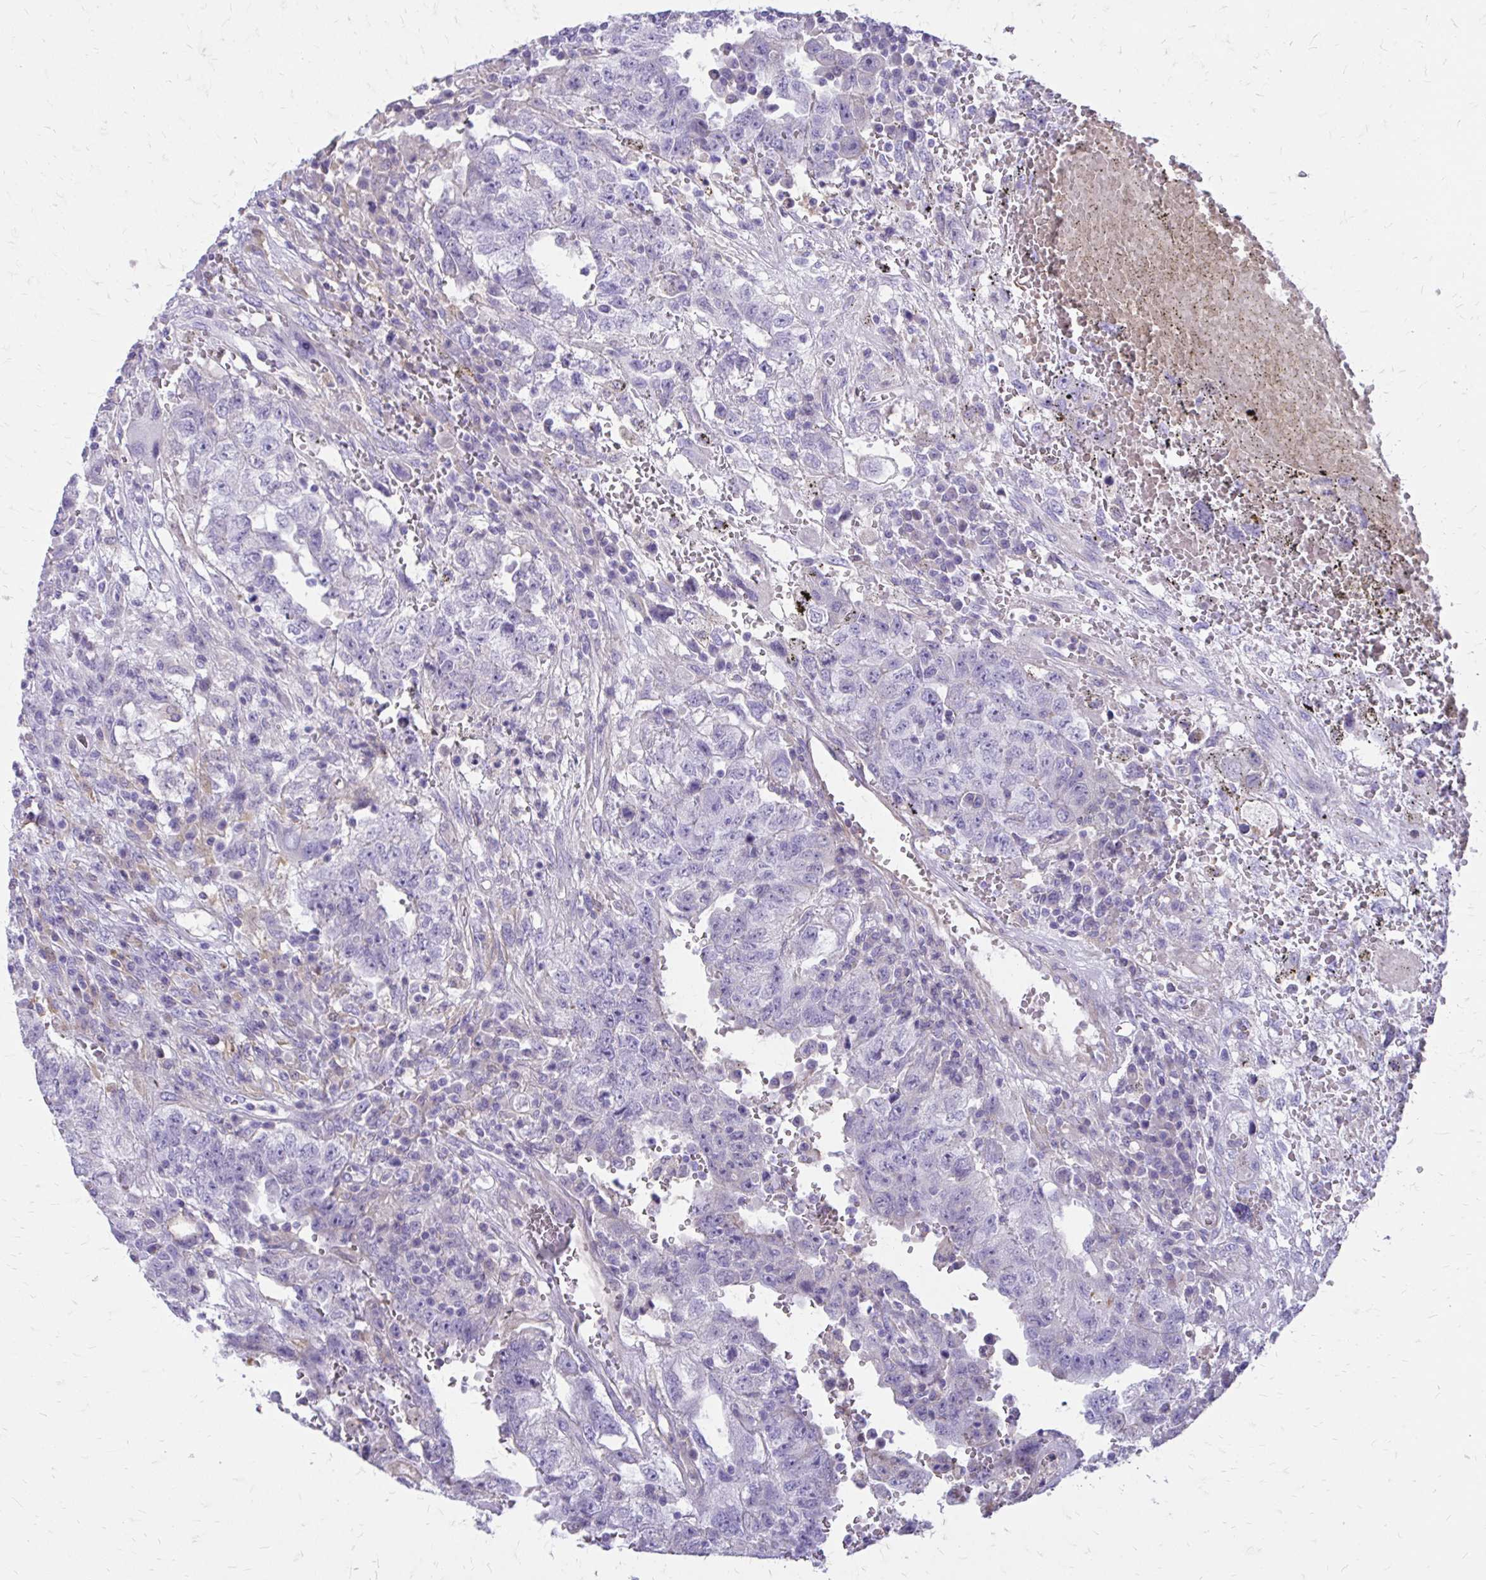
{"staining": {"intensity": "negative", "quantity": "none", "location": "none"}, "tissue": "testis cancer", "cell_type": "Tumor cells", "image_type": "cancer", "snomed": [{"axis": "morphology", "description": "Carcinoma, Embryonal, NOS"}, {"axis": "topography", "description": "Testis"}], "caption": "IHC image of neoplastic tissue: human embryonal carcinoma (testis) stained with DAB reveals no significant protein positivity in tumor cells.", "gene": "SIGLEC11", "patient": {"sex": "male", "age": 26}}